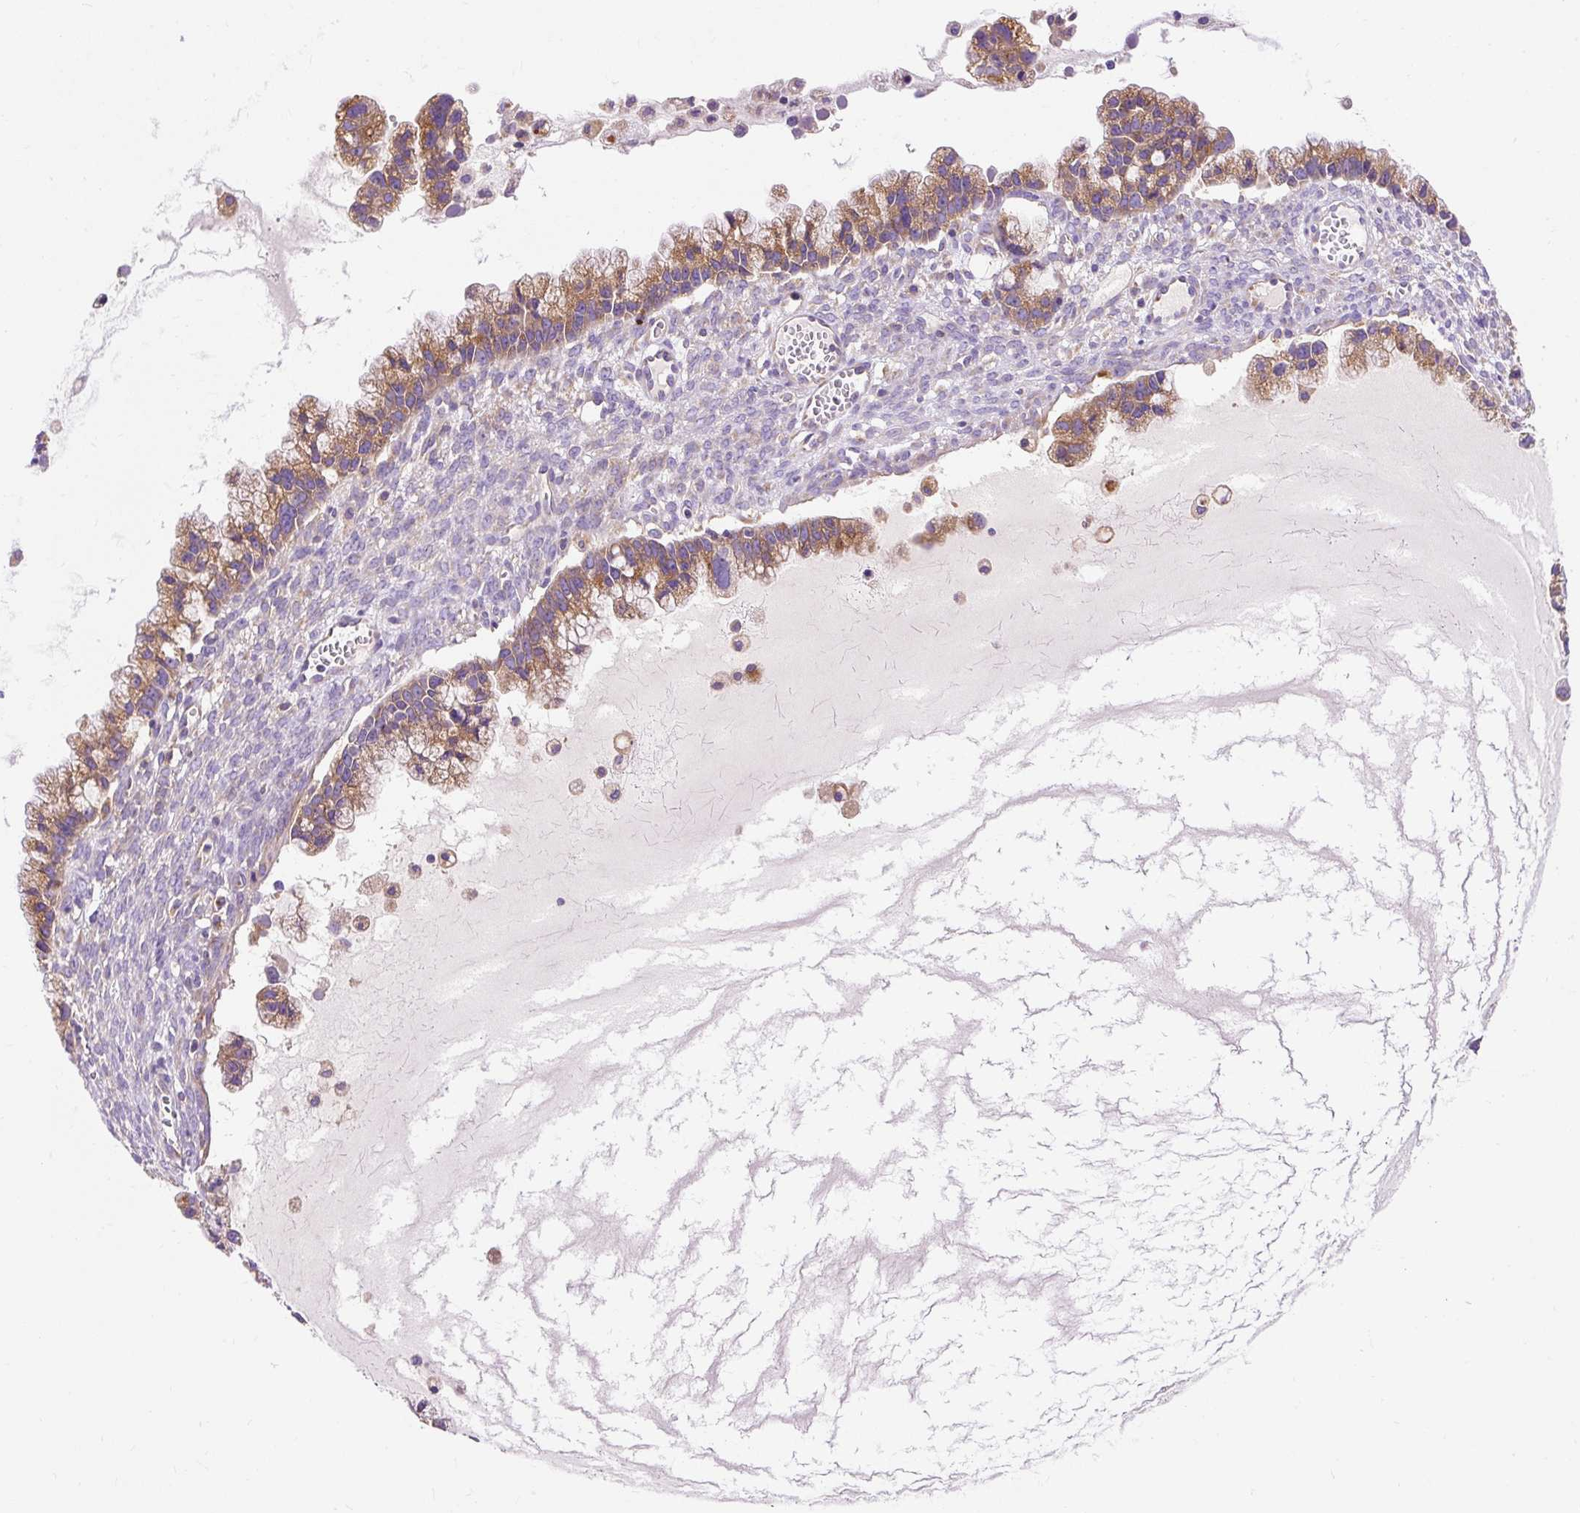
{"staining": {"intensity": "moderate", "quantity": ">75%", "location": "cytoplasmic/membranous"}, "tissue": "ovarian cancer", "cell_type": "Tumor cells", "image_type": "cancer", "snomed": [{"axis": "morphology", "description": "Cystadenocarcinoma, mucinous, NOS"}, {"axis": "topography", "description": "Ovary"}], "caption": "Immunohistochemistry image of neoplastic tissue: ovarian cancer stained using immunohistochemistry demonstrates medium levels of moderate protein expression localized specifically in the cytoplasmic/membranous of tumor cells, appearing as a cytoplasmic/membranous brown color.", "gene": "OR4K15", "patient": {"sex": "female", "age": 72}}